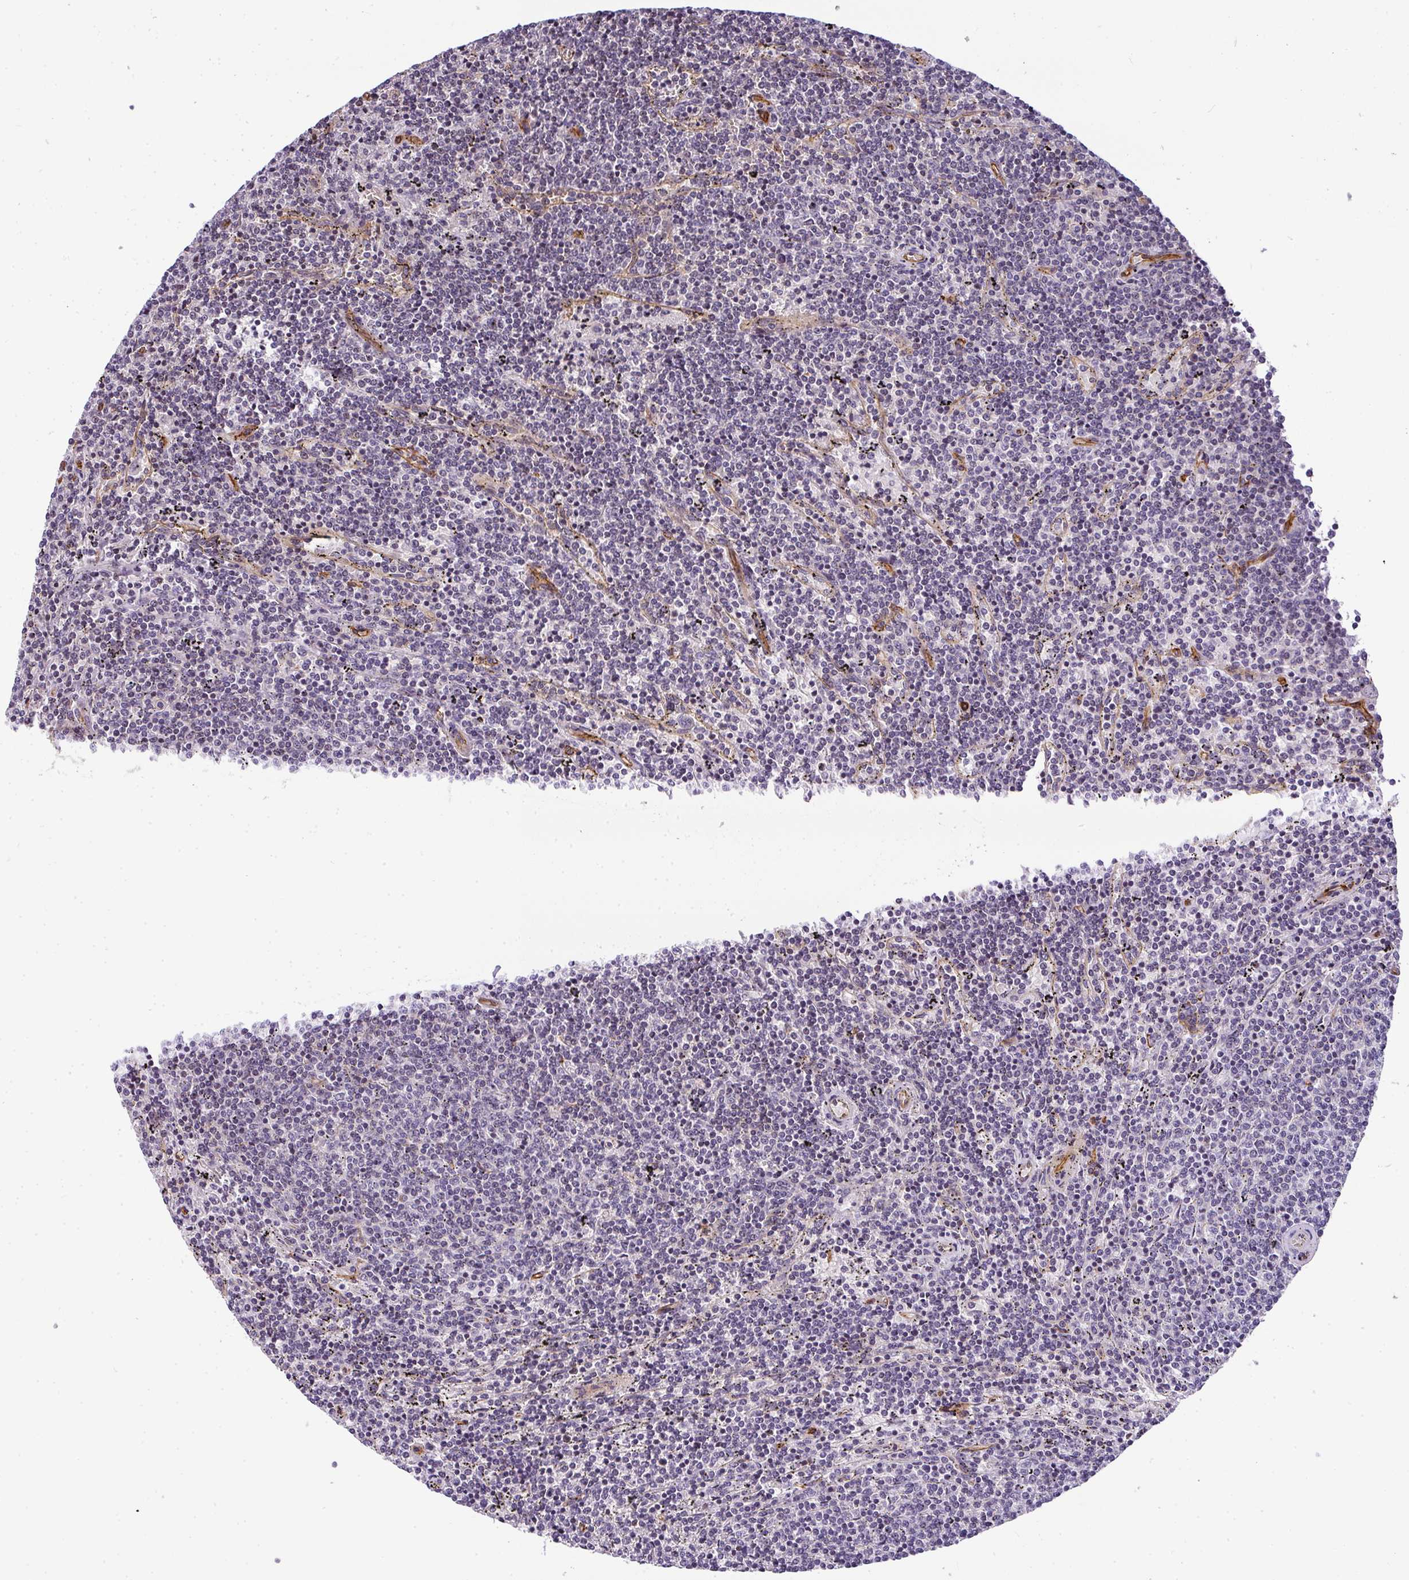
{"staining": {"intensity": "negative", "quantity": "none", "location": "none"}, "tissue": "lymphoma", "cell_type": "Tumor cells", "image_type": "cancer", "snomed": [{"axis": "morphology", "description": "Malignant lymphoma, non-Hodgkin's type, Low grade"}, {"axis": "topography", "description": "Spleen"}], "caption": "Immunohistochemistry histopathology image of low-grade malignant lymphoma, non-Hodgkin's type stained for a protein (brown), which reveals no expression in tumor cells. (Stains: DAB immunohistochemistry with hematoxylin counter stain, Microscopy: brightfield microscopy at high magnification).", "gene": "OR11H4", "patient": {"sex": "female", "age": 50}}